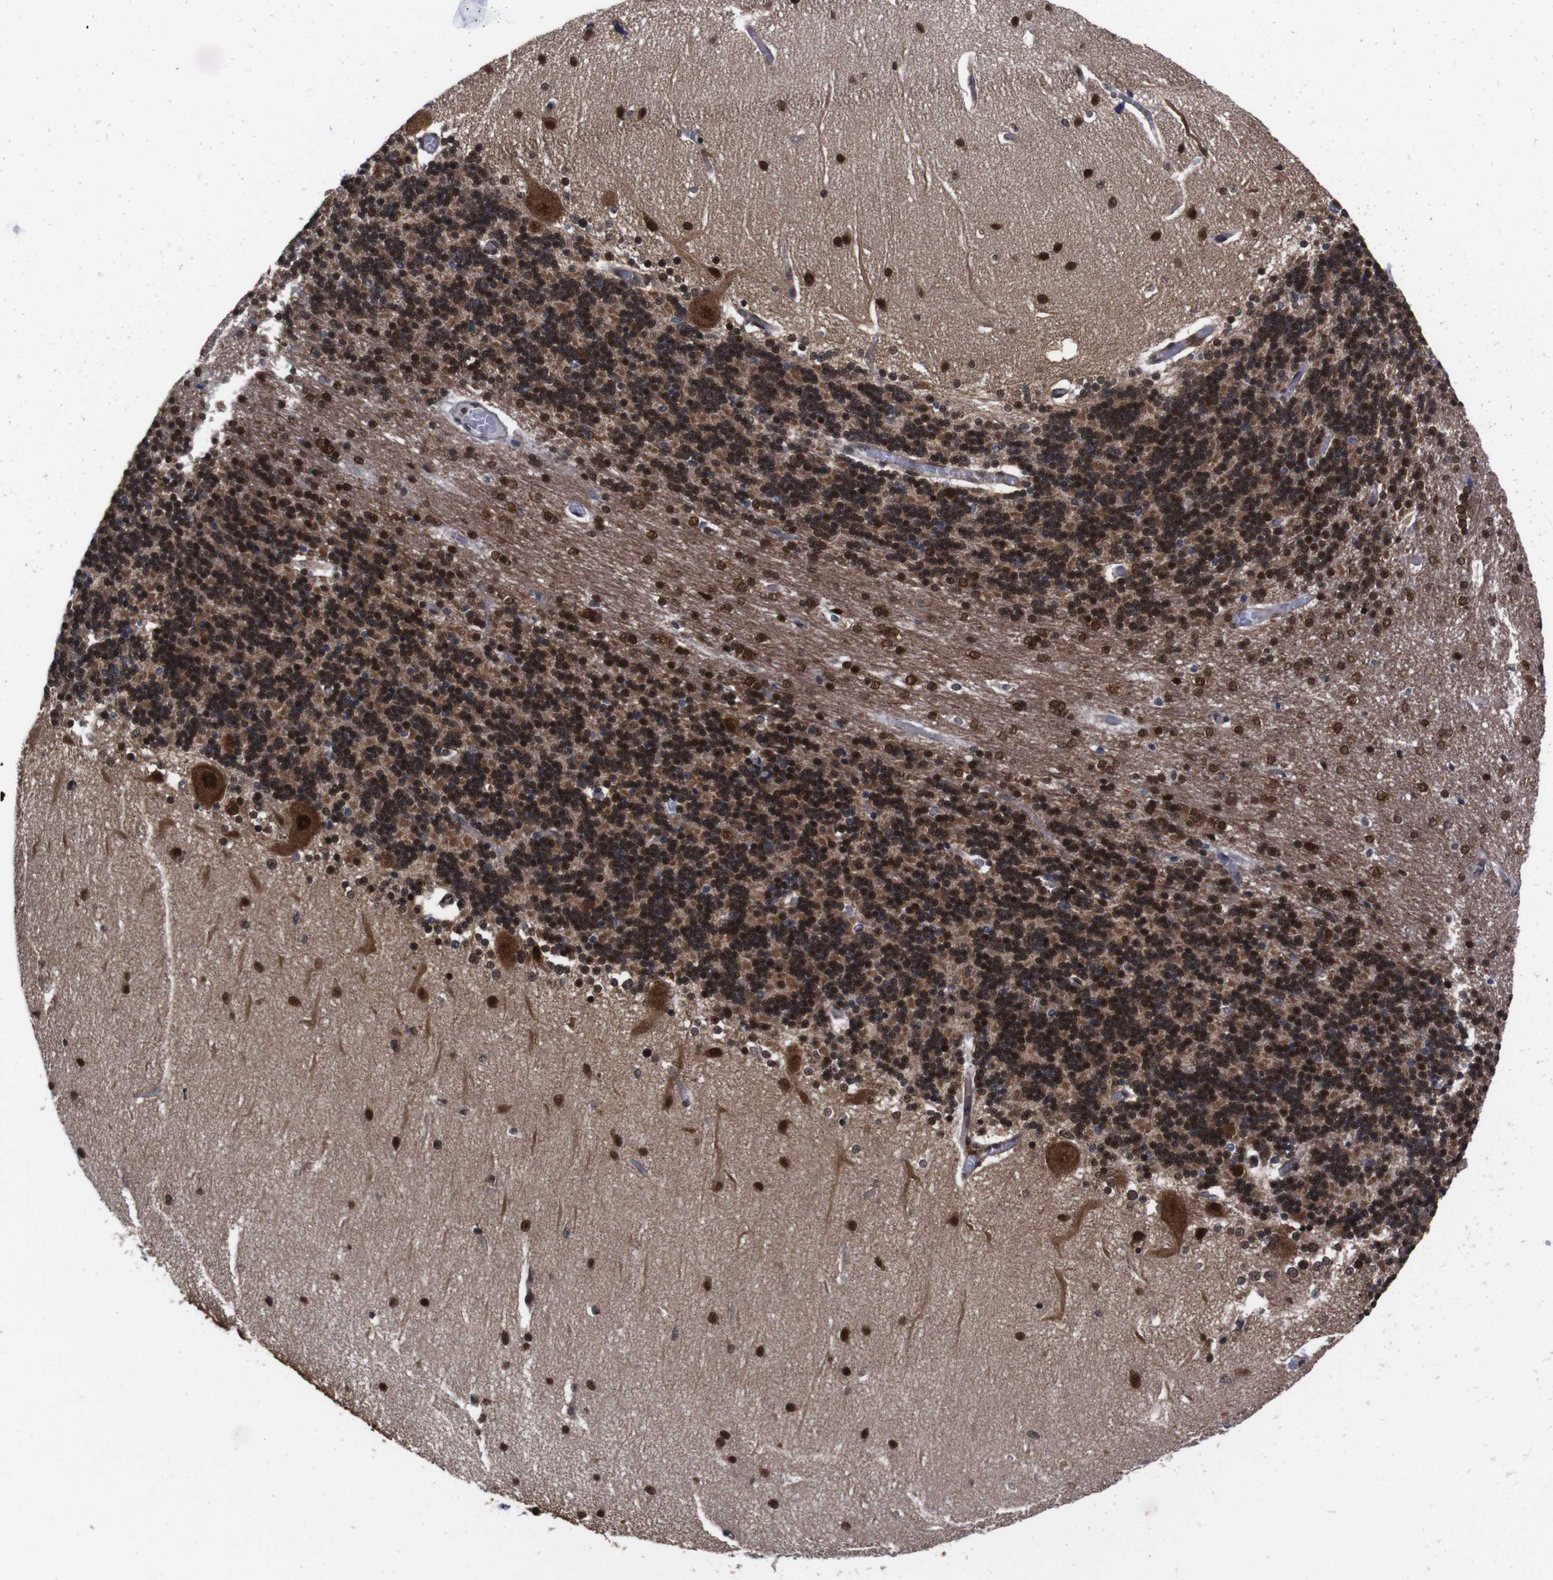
{"staining": {"intensity": "strong", "quantity": ">75%", "location": "cytoplasmic/membranous,nuclear"}, "tissue": "cerebellum", "cell_type": "Cells in granular layer", "image_type": "normal", "snomed": [{"axis": "morphology", "description": "Normal tissue, NOS"}, {"axis": "topography", "description": "Cerebellum"}], "caption": "Cerebellum stained with DAB immunohistochemistry demonstrates high levels of strong cytoplasmic/membranous,nuclear expression in approximately >75% of cells in granular layer. Ihc stains the protein in brown and the nuclei are stained blue.", "gene": "UBQLN2", "patient": {"sex": "female", "age": 54}}